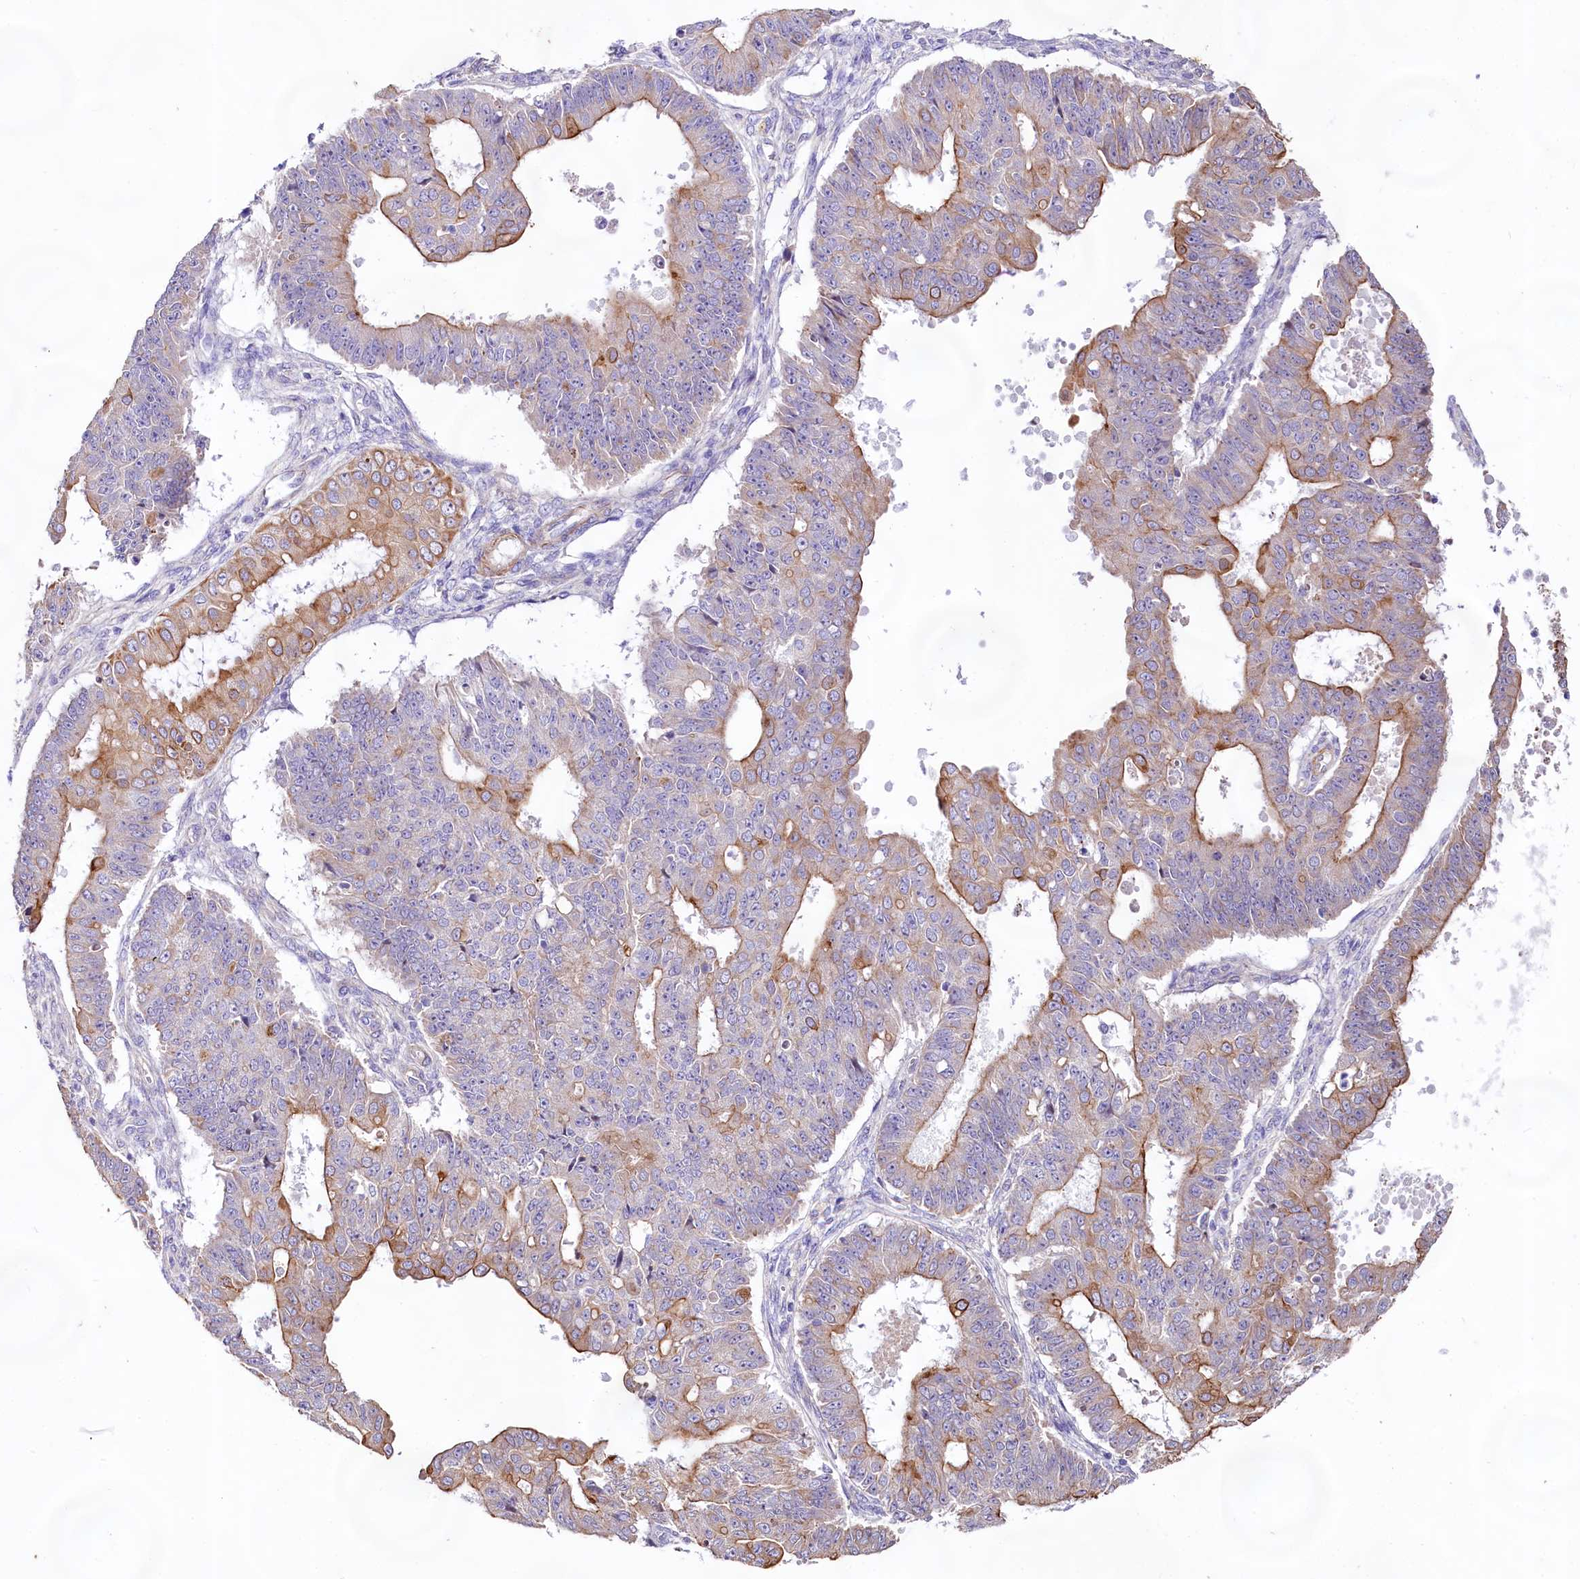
{"staining": {"intensity": "moderate", "quantity": "25%-75%", "location": "cytoplasmic/membranous"}, "tissue": "ovarian cancer", "cell_type": "Tumor cells", "image_type": "cancer", "snomed": [{"axis": "morphology", "description": "Carcinoma, endometroid"}, {"axis": "topography", "description": "Appendix"}, {"axis": "topography", "description": "Ovary"}], "caption": "Immunohistochemical staining of endometroid carcinoma (ovarian) exhibits moderate cytoplasmic/membranous protein expression in about 25%-75% of tumor cells.", "gene": "VPS11", "patient": {"sex": "female", "age": 42}}